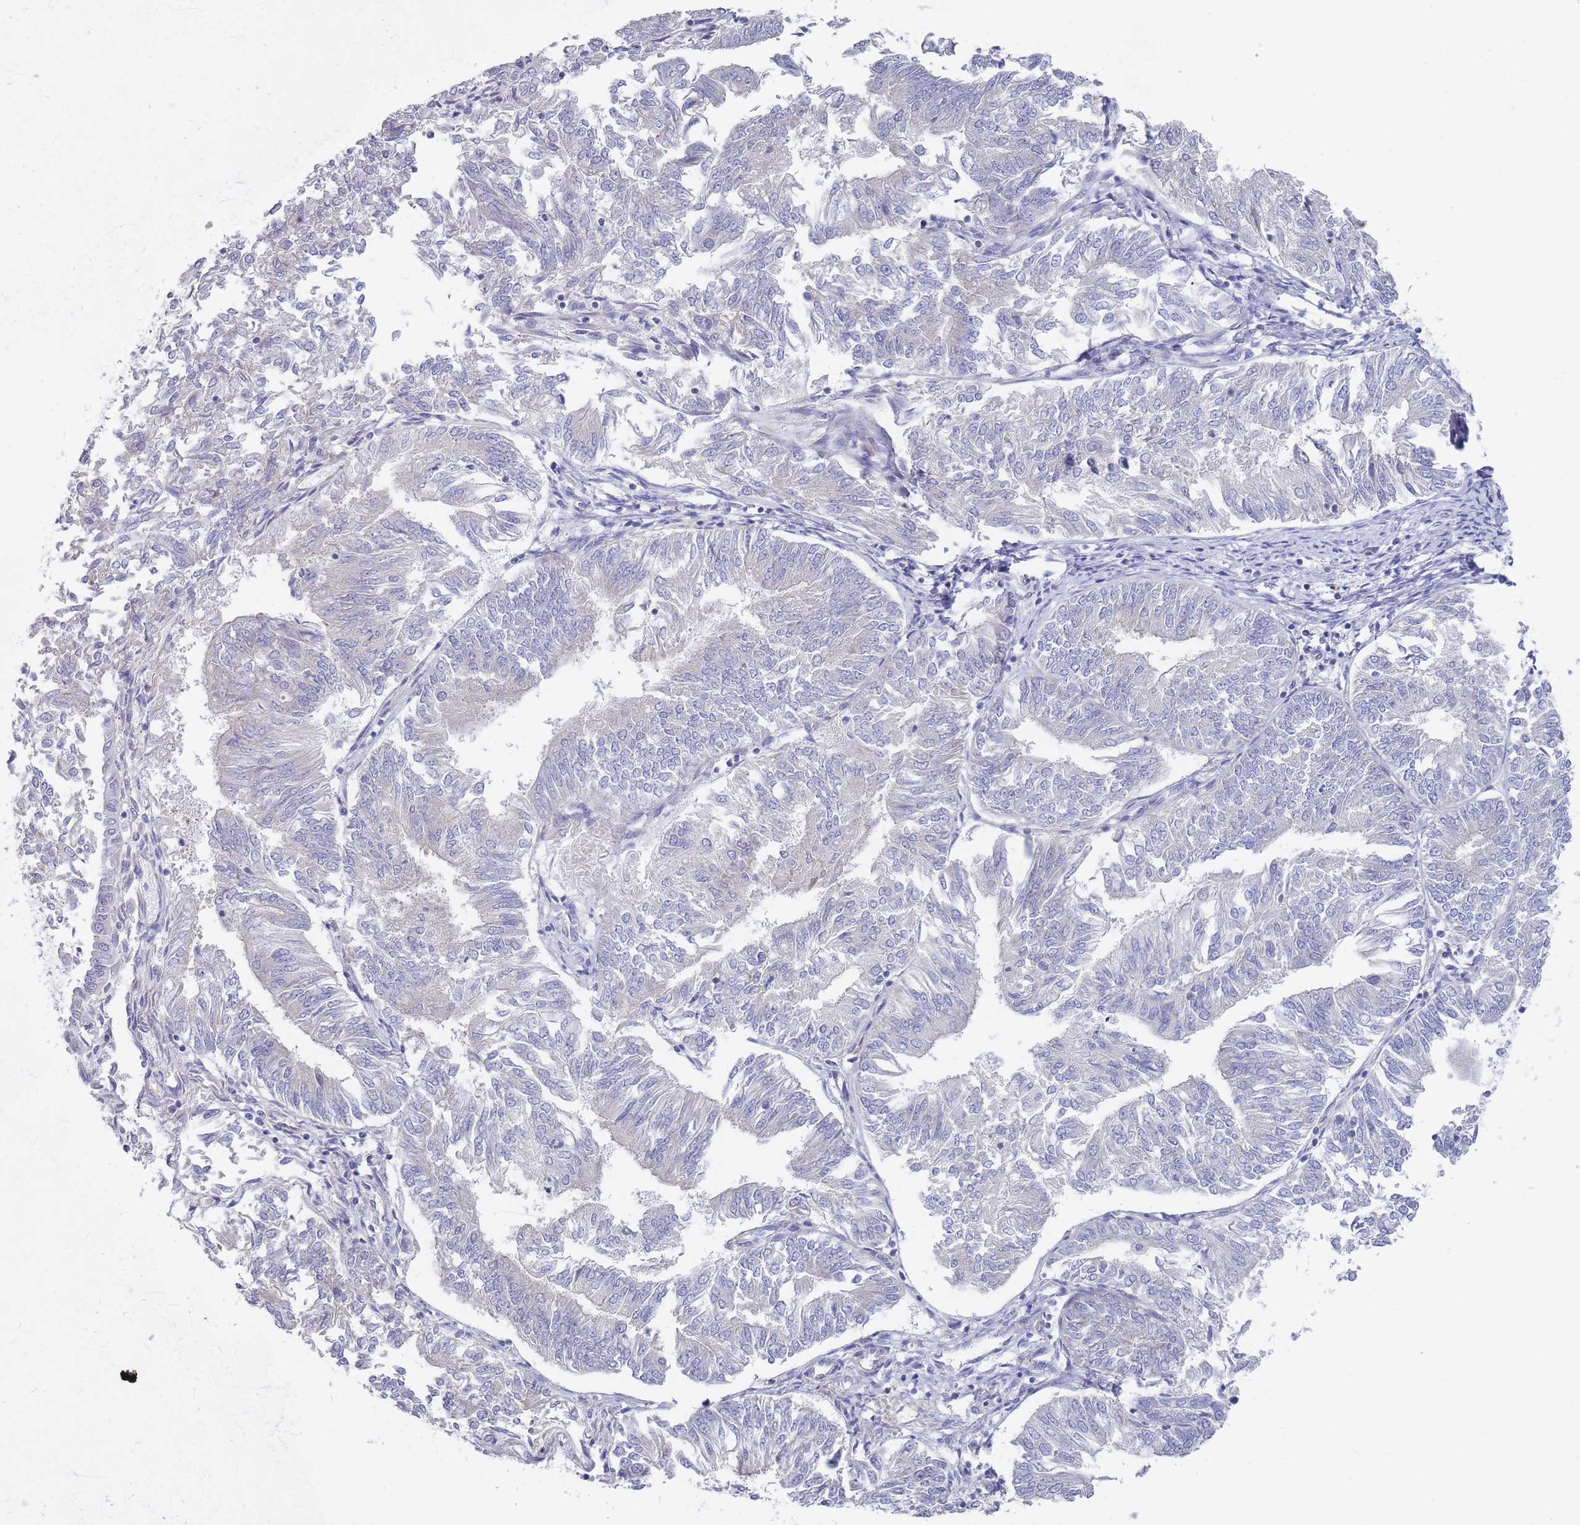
{"staining": {"intensity": "negative", "quantity": "none", "location": "none"}, "tissue": "endometrial cancer", "cell_type": "Tumor cells", "image_type": "cancer", "snomed": [{"axis": "morphology", "description": "Adenocarcinoma, NOS"}, {"axis": "topography", "description": "Endometrium"}], "caption": "The image shows no significant expression in tumor cells of adenocarcinoma (endometrial).", "gene": "PIGU", "patient": {"sex": "female", "age": 58}}